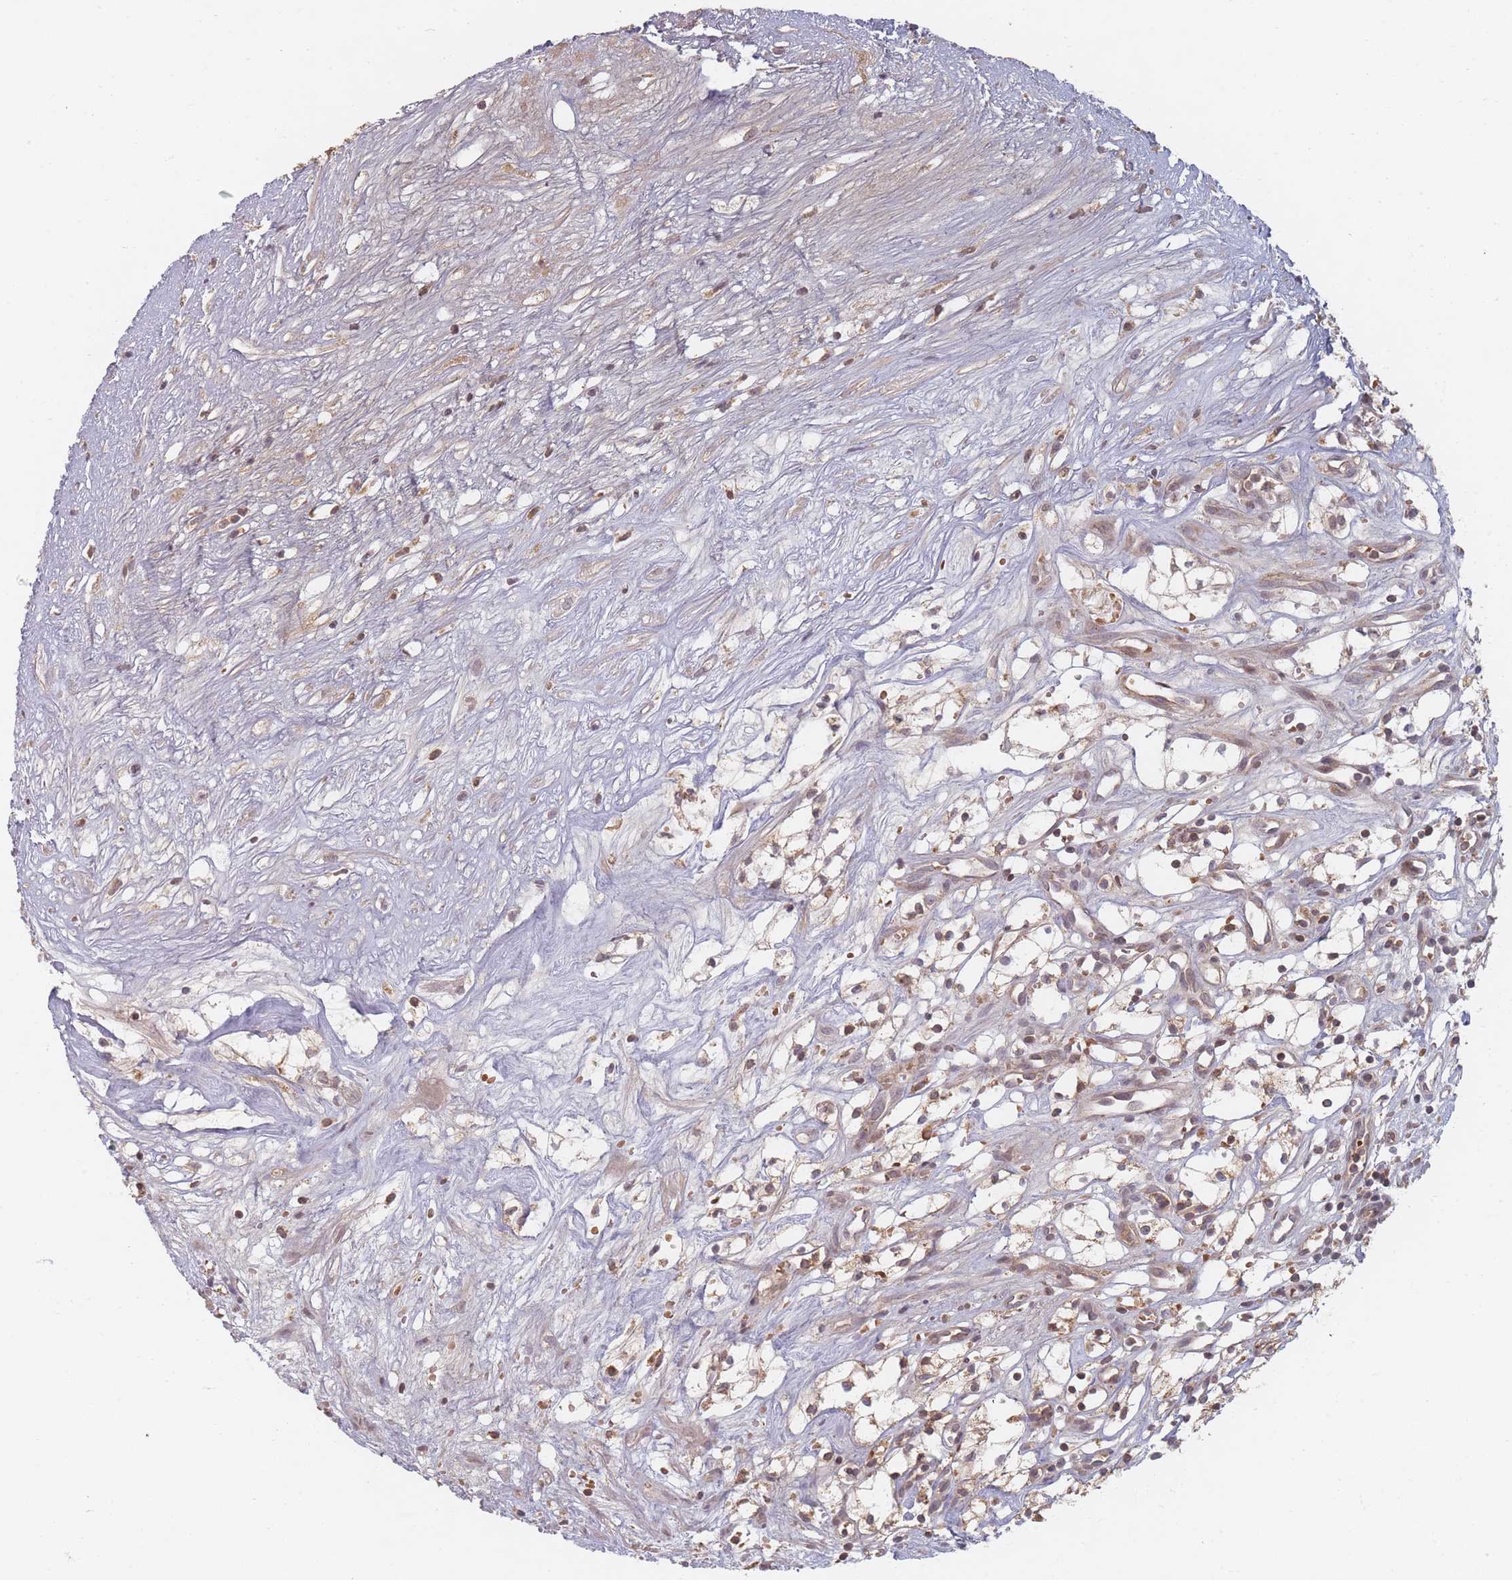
{"staining": {"intensity": "weak", "quantity": "<25%", "location": "cytoplasmic/membranous"}, "tissue": "renal cancer", "cell_type": "Tumor cells", "image_type": "cancer", "snomed": [{"axis": "morphology", "description": "Adenocarcinoma, NOS"}, {"axis": "topography", "description": "Kidney"}], "caption": "Tumor cells are negative for protein expression in human renal cancer.", "gene": "OR2M4", "patient": {"sex": "male", "age": 59}}